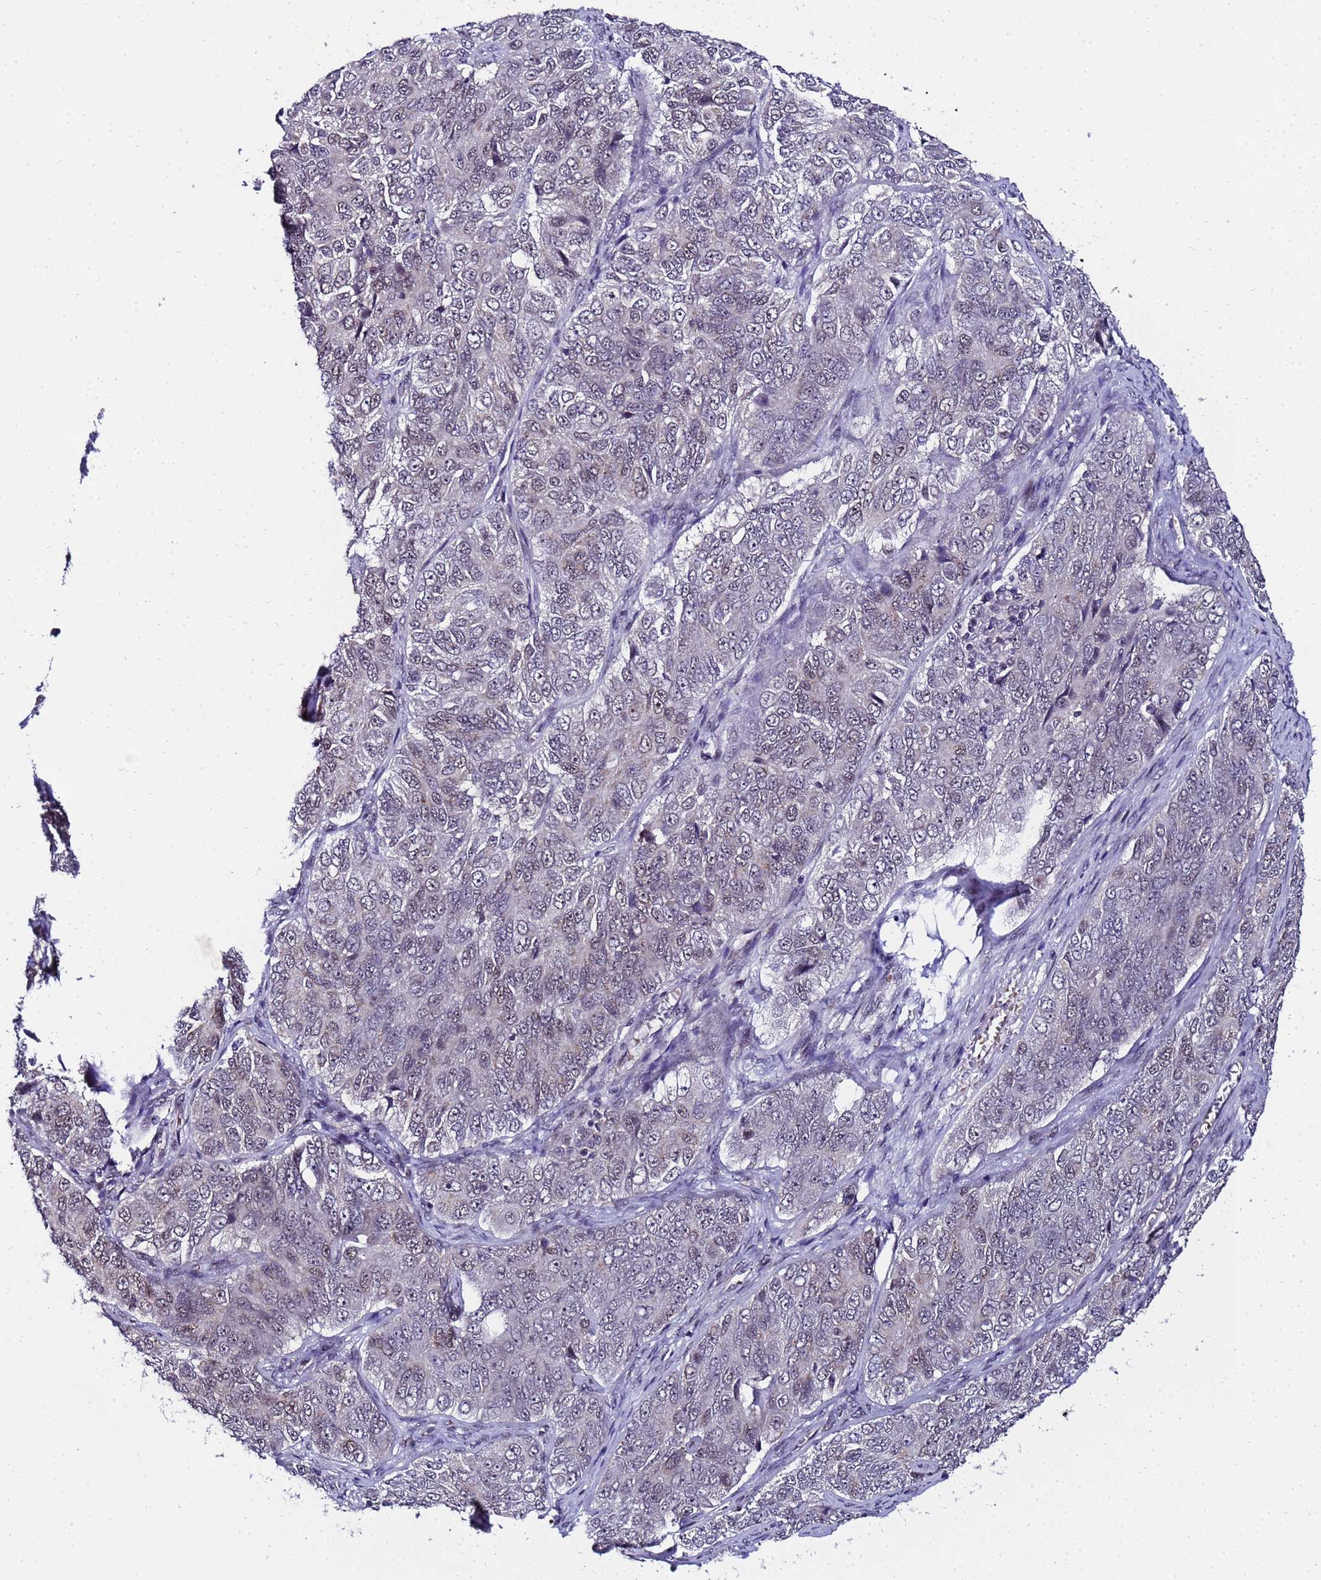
{"staining": {"intensity": "negative", "quantity": "none", "location": "none"}, "tissue": "ovarian cancer", "cell_type": "Tumor cells", "image_type": "cancer", "snomed": [{"axis": "morphology", "description": "Carcinoma, endometroid"}, {"axis": "topography", "description": "Ovary"}], "caption": "High magnification brightfield microscopy of ovarian endometroid carcinoma stained with DAB (3,3'-diaminobenzidine) (brown) and counterstained with hematoxylin (blue): tumor cells show no significant staining.", "gene": "C19orf47", "patient": {"sex": "female", "age": 51}}